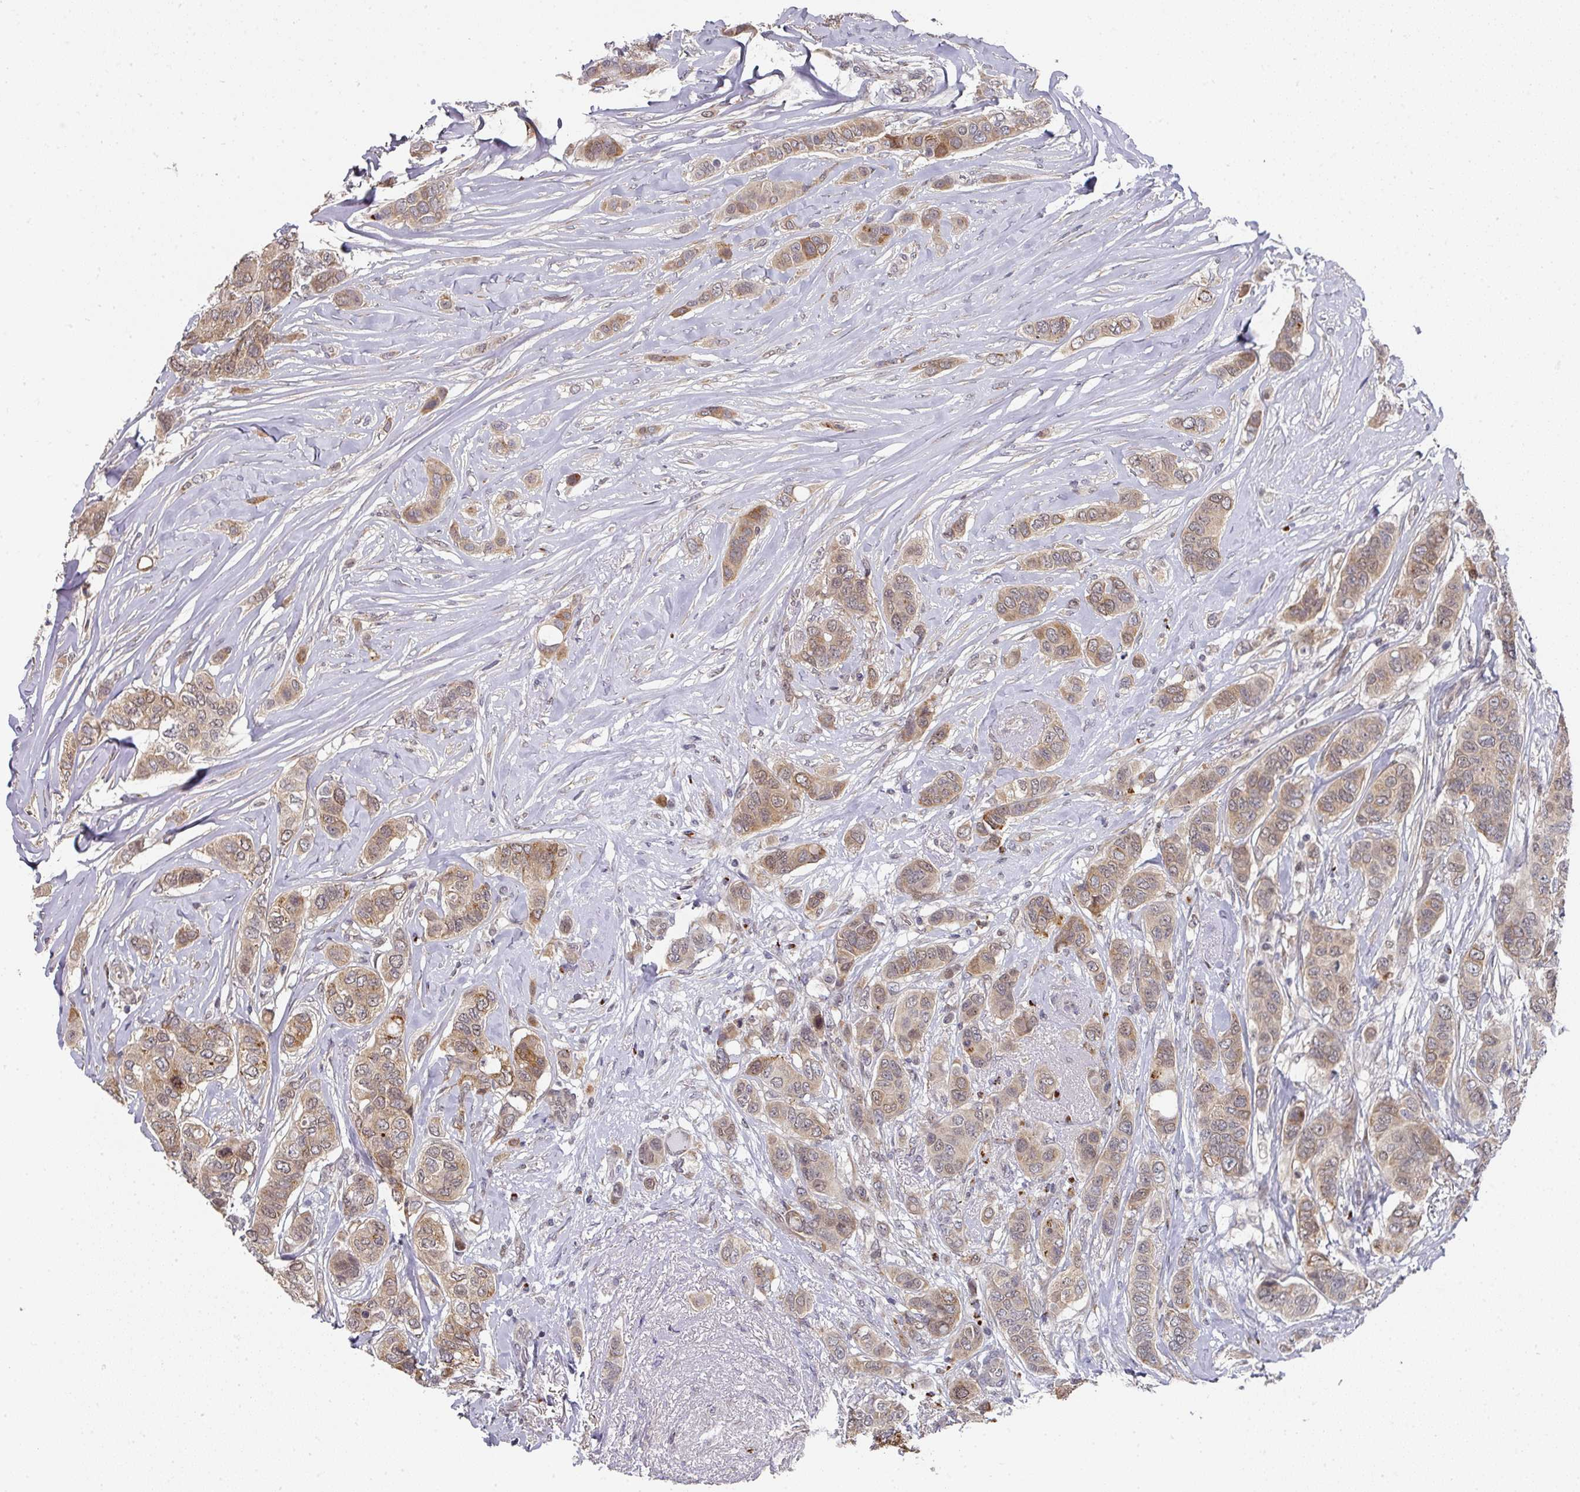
{"staining": {"intensity": "weak", "quantity": ">75%", "location": "cytoplasmic/membranous"}, "tissue": "breast cancer", "cell_type": "Tumor cells", "image_type": "cancer", "snomed": [{"axis": "morphology", "description": "Lobular carcinoma"}, {"axis": "topography", "description": "Breast"}], "caption": "About >75% of tumor cells in breast lobular carcinoma exhibit weak cytoplasmic/membranous protein staining as visualized by brown immunohistochemical staining.", "gene": "C18orf25", "patient": {"sex": "female", "age": 51}}